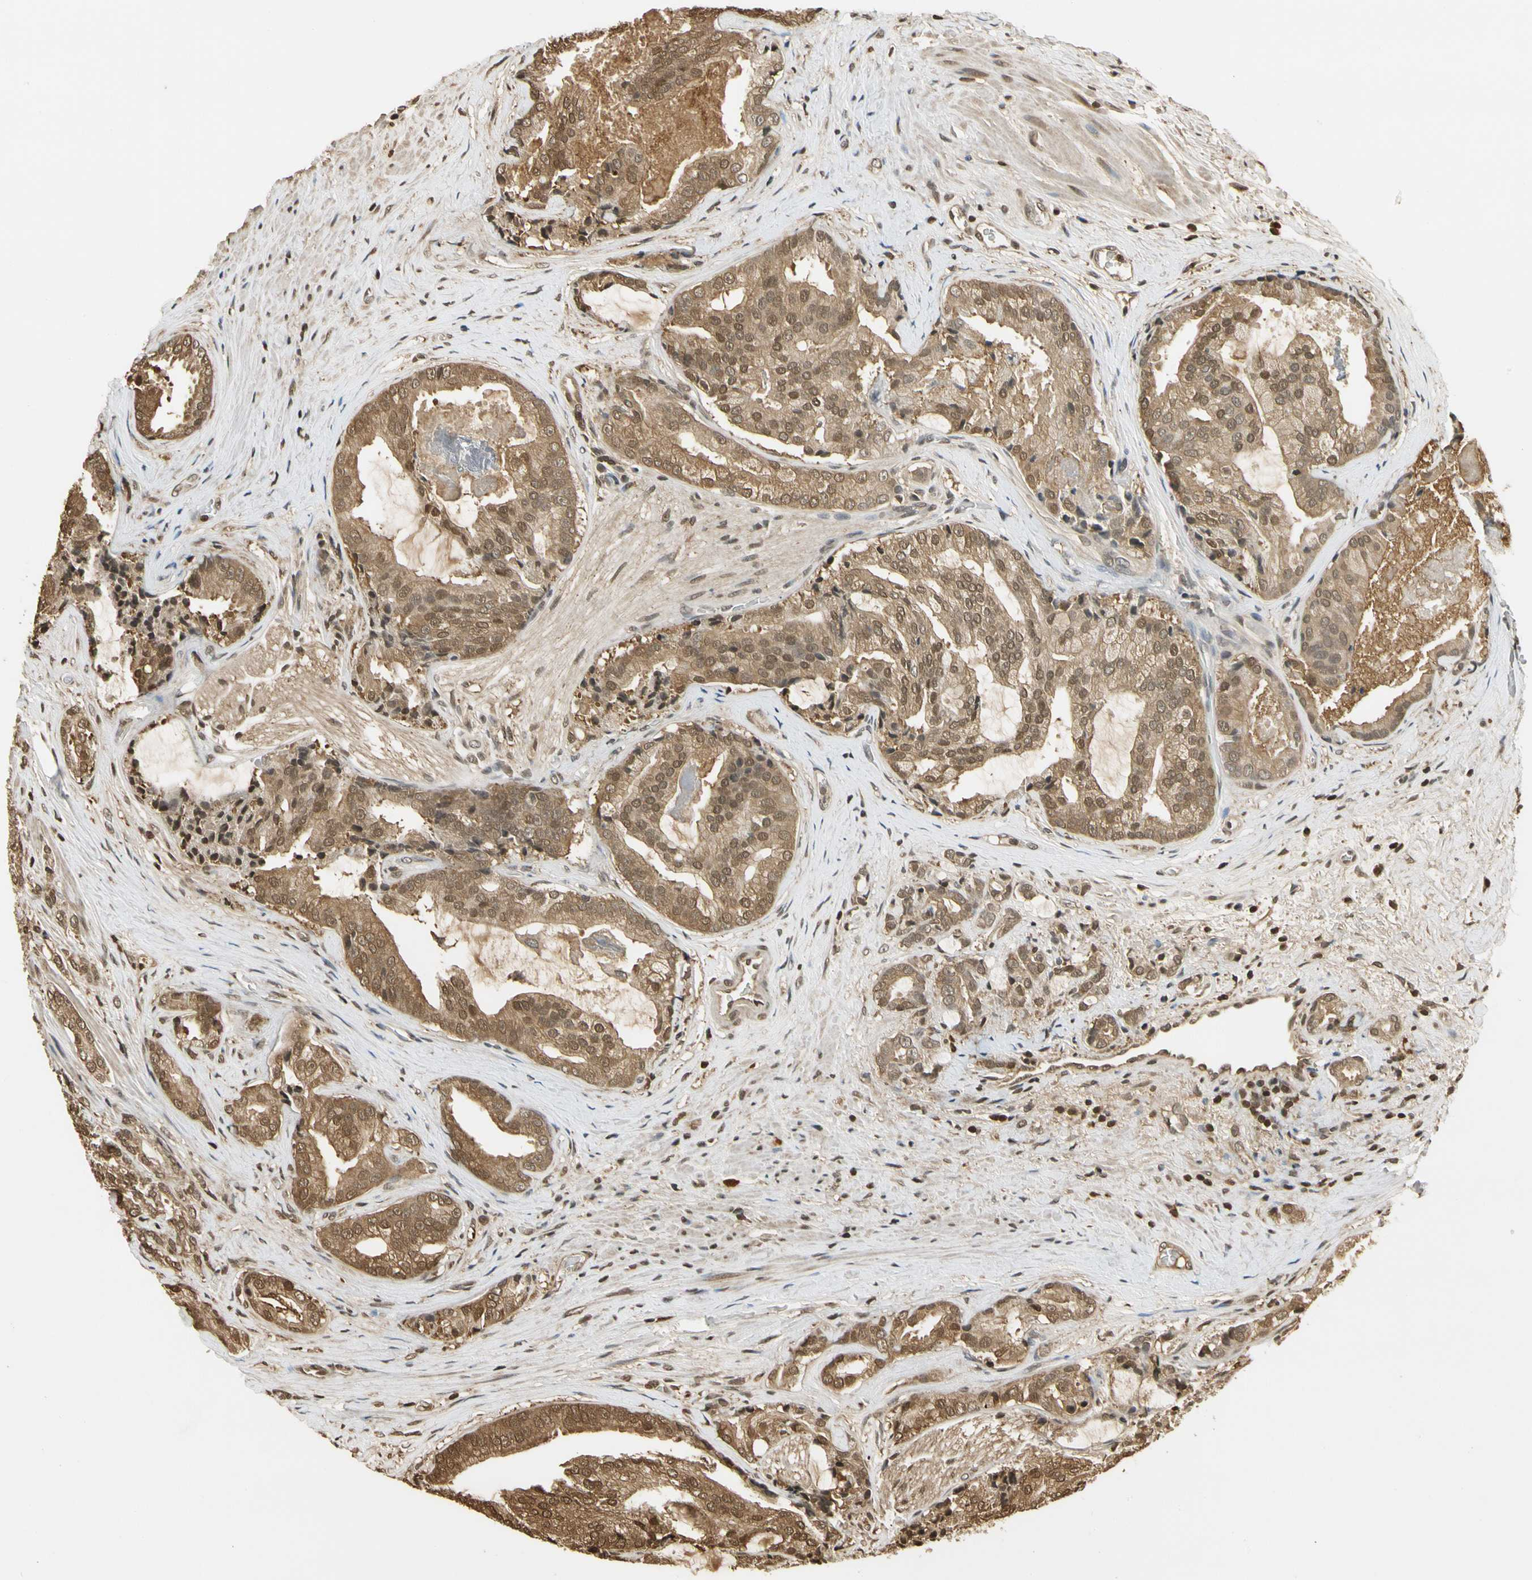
{"staining": {"intensity": "moderate", "quantity": ">75%", "location": "cytoplasmic/membranous,nuclear"}, "tissue": "prostate cancer", "cell_type": "Tumor cells", "image_type": "cancer", "snomed": [{"axis": "morphology", "description": "Adenocarcinoma, Low grade"}, {"axis": "topography", "description": "Prostate"}], "caption": "Brown immunohistochemical staining in prostate cancer (low-grade adenocarcinoma) shows moderate cytoplasmic/membranous and nuclear expression in approximately >75% of tumor cells.", "gene": "SOD1", "patient": {"sex": "male", "age": 58}}